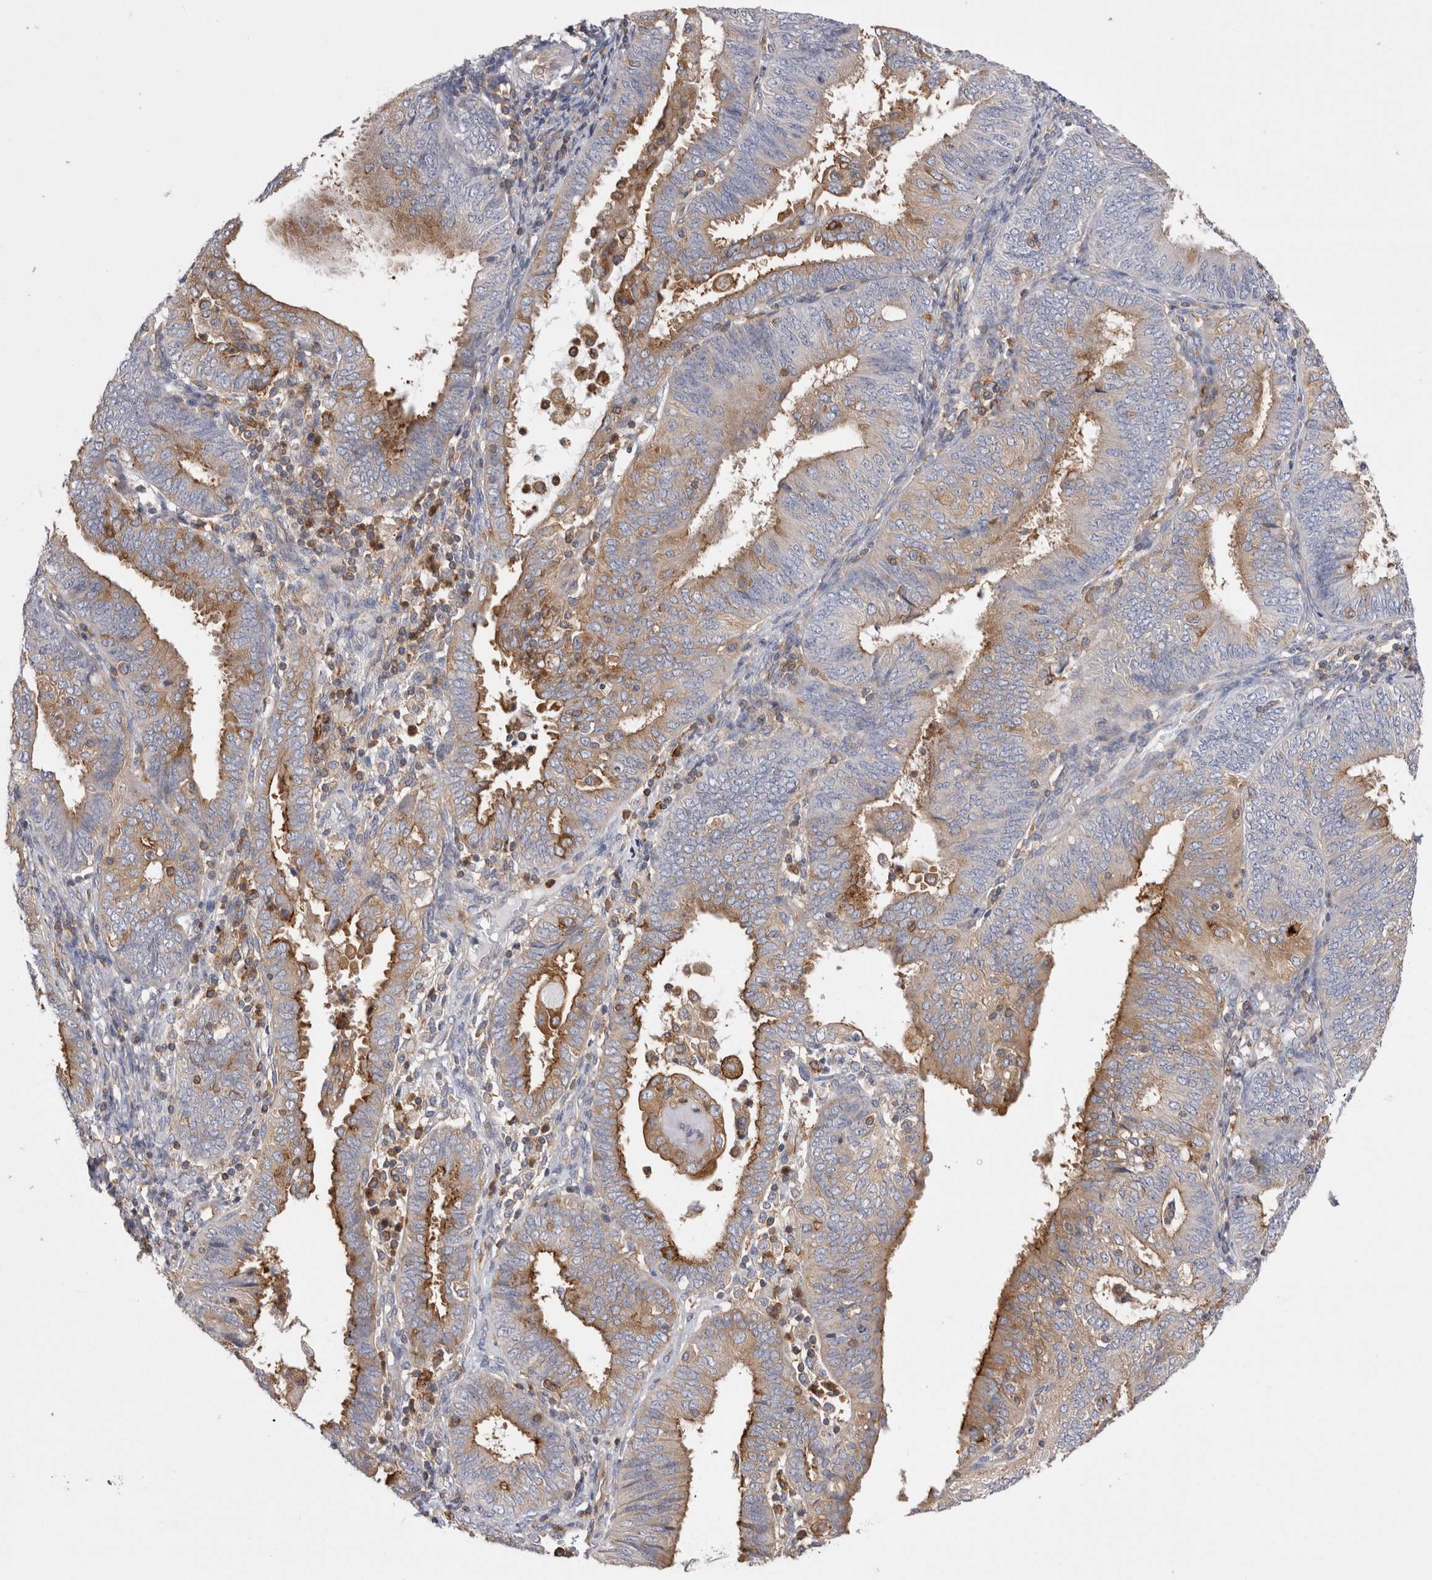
{"staining": {"intensity": "moderate", "quantity": "25%-75%", "location": "cytoplasmic/membranous"}, "tissue": "endometrial cancer", "cell_type": "Tumor cells", "image_type": "cancer", "snomed": [{"axis": "morphology", "description": "Adenocarcinoma, NOS"}, {"axis": "topography", "description": "Endometrium"}], "caption": "Protein staining of adenocarcinoma (endometrial) tissue exhibits moderate cytoplasmic/membranous positivity in approximately 25%-75% of tumor cells.", "gene": "RAB11FIP1", "patient": {"sex": "female", "age": 58}}